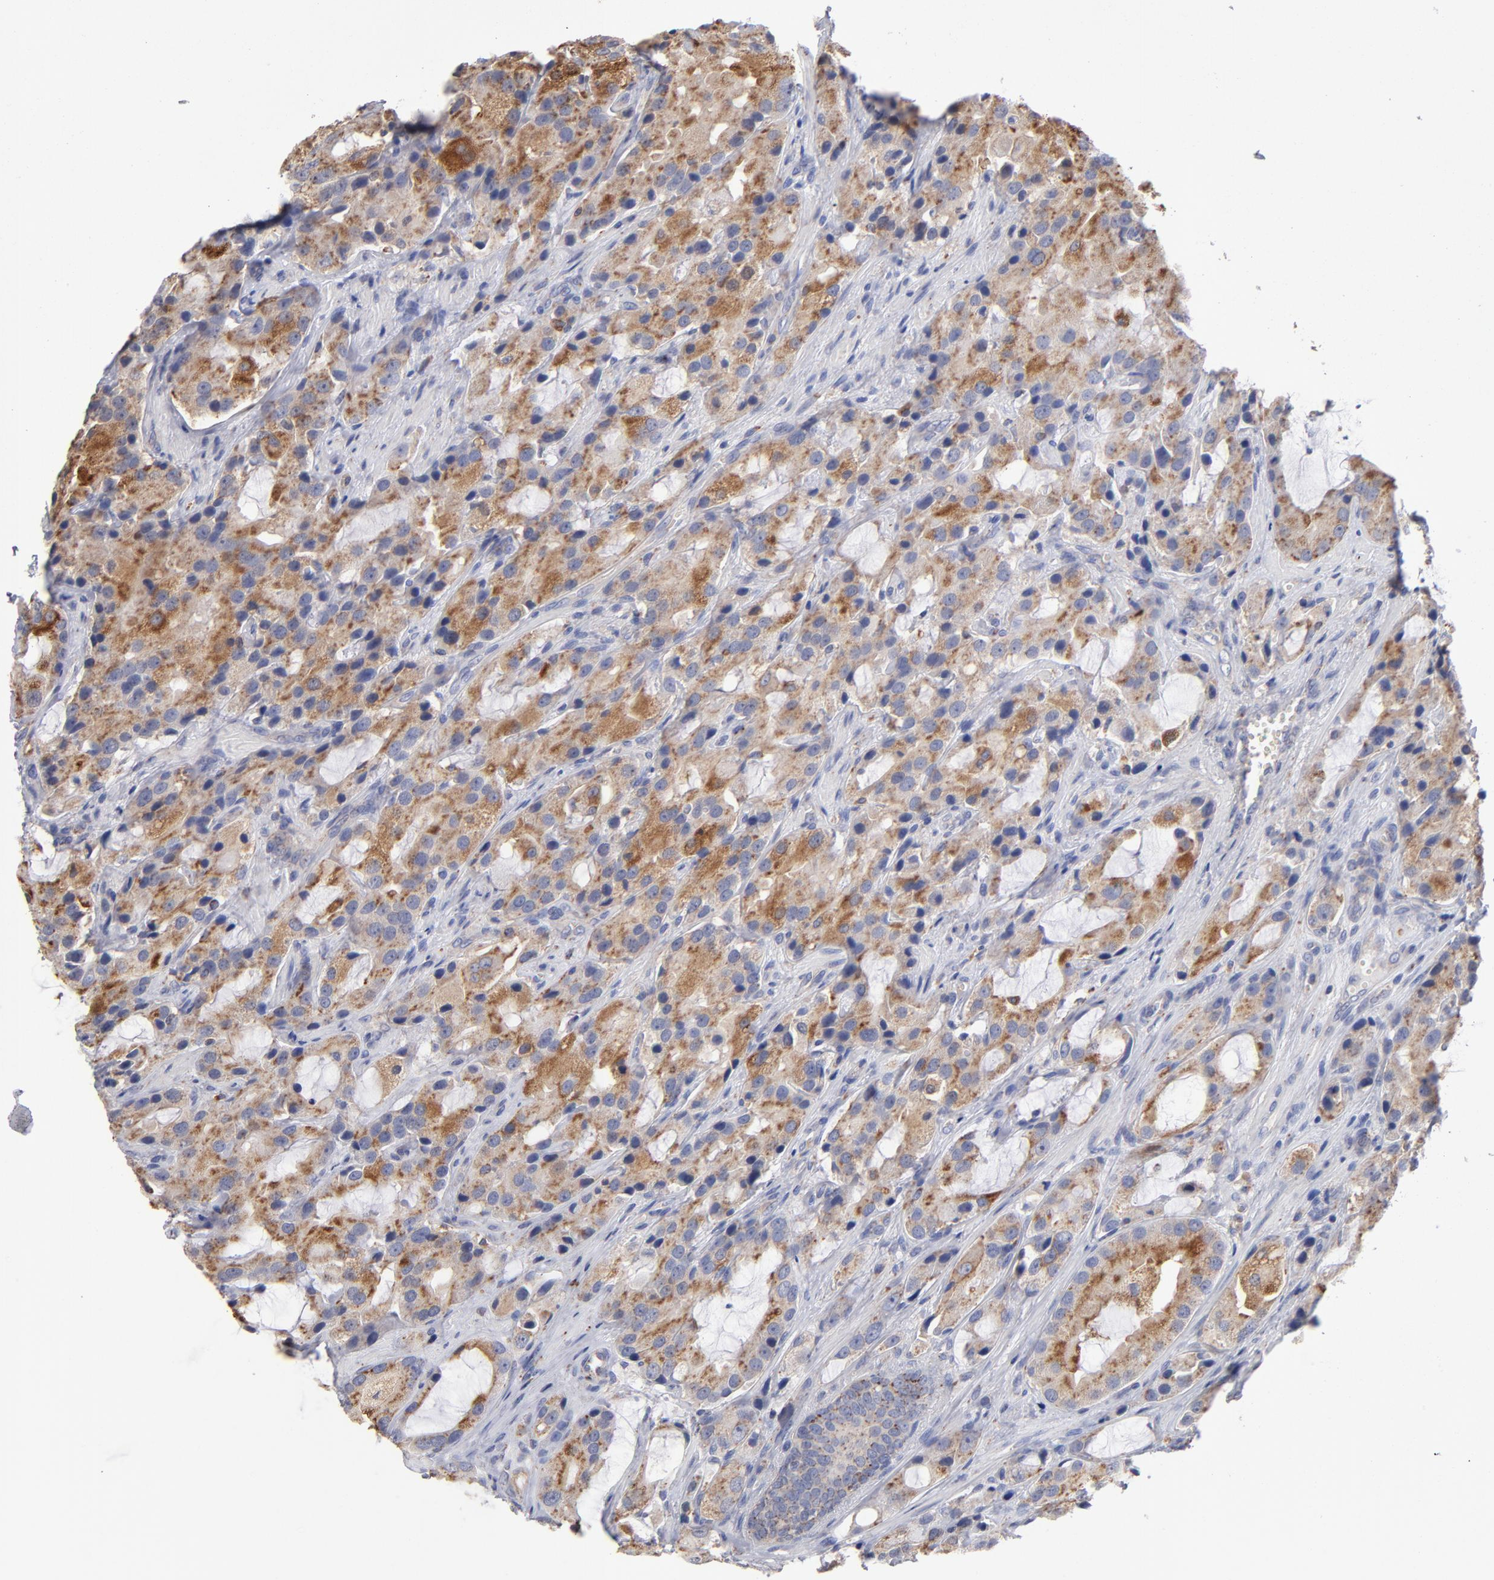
{"staining": {"intensity": "moderate", "quantity": ">75%", "location": "cytoplasmic/membranous"}, "tissue": "prostate cancer", "cell_type": "Tumor cells", "image_type": "cancer", "snomed": [{"axis": "morphology", "description": "Adenocarcinoma, High grade"}, {"axis": "topography", "description": "Prostate"}], "caption": "Moderate cytoplasmic/membranous positivity is appreciated in about >75% of tumor cells in prostate high-grade adenocarcinoma.", "gene": "RRAGB", "patient": {"sex": "male", "age": 70}}